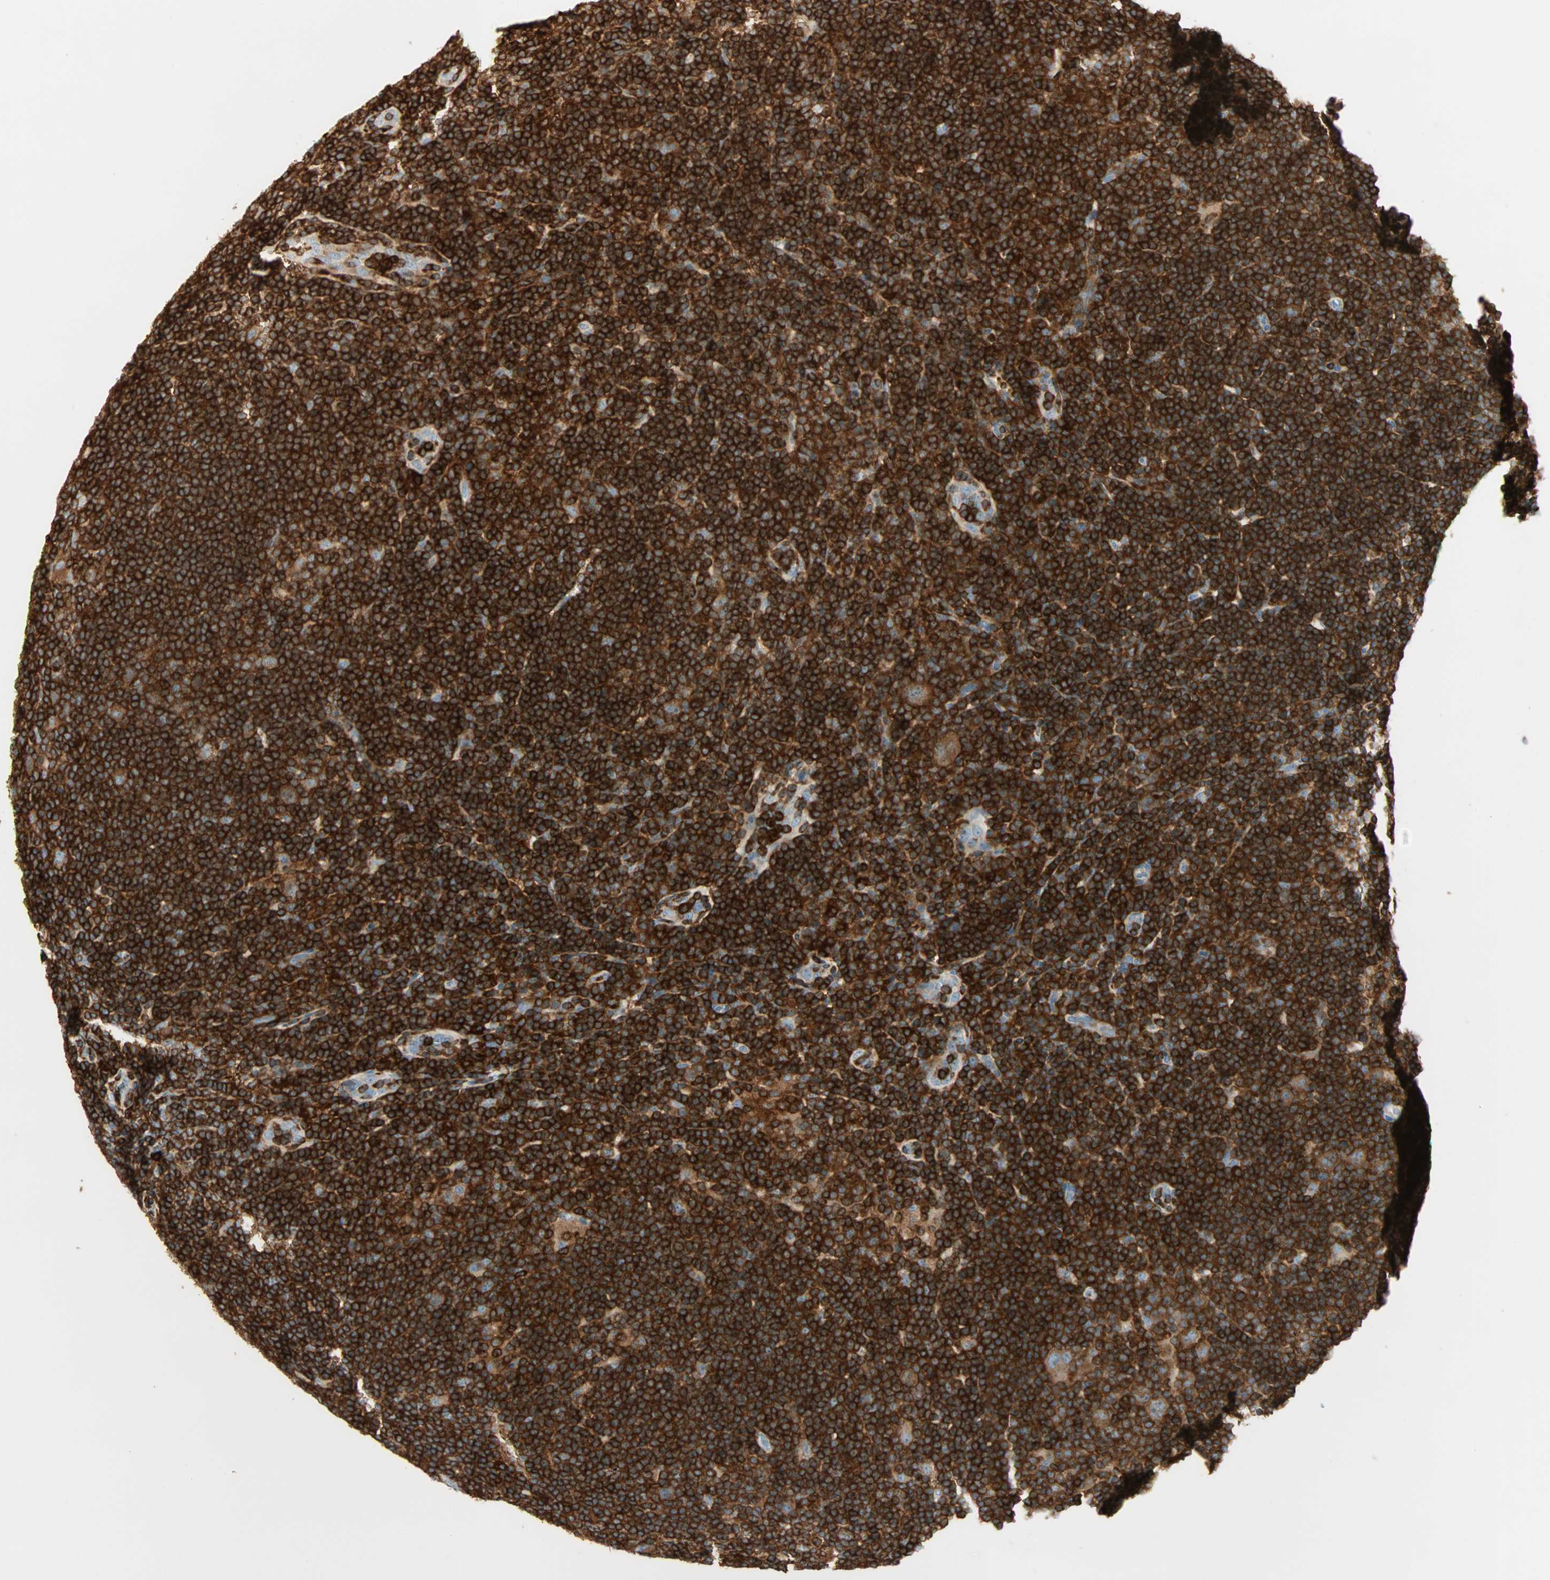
{"staining": {"intensity": "strong", "quantity": ">75%", "location": "cytoplasmic/membranous"}, "tissue": "lymphoma", "cell_type": "Tumor cells", "image_type": "cancer", "snomed": [{"axis": "morphology", "description": "Hodgkin's disease, NOS"}, {"axis": "topography", "description": "Lymph node"}], "caption": "This is an image of immunohistochemistry (IHC) staining of lymphoma, which shows strong expression in the cytoplasmic/membranous of tumor cells.", "gene": "FMNL1", "patient": {"sex": "female", "age": 57}}